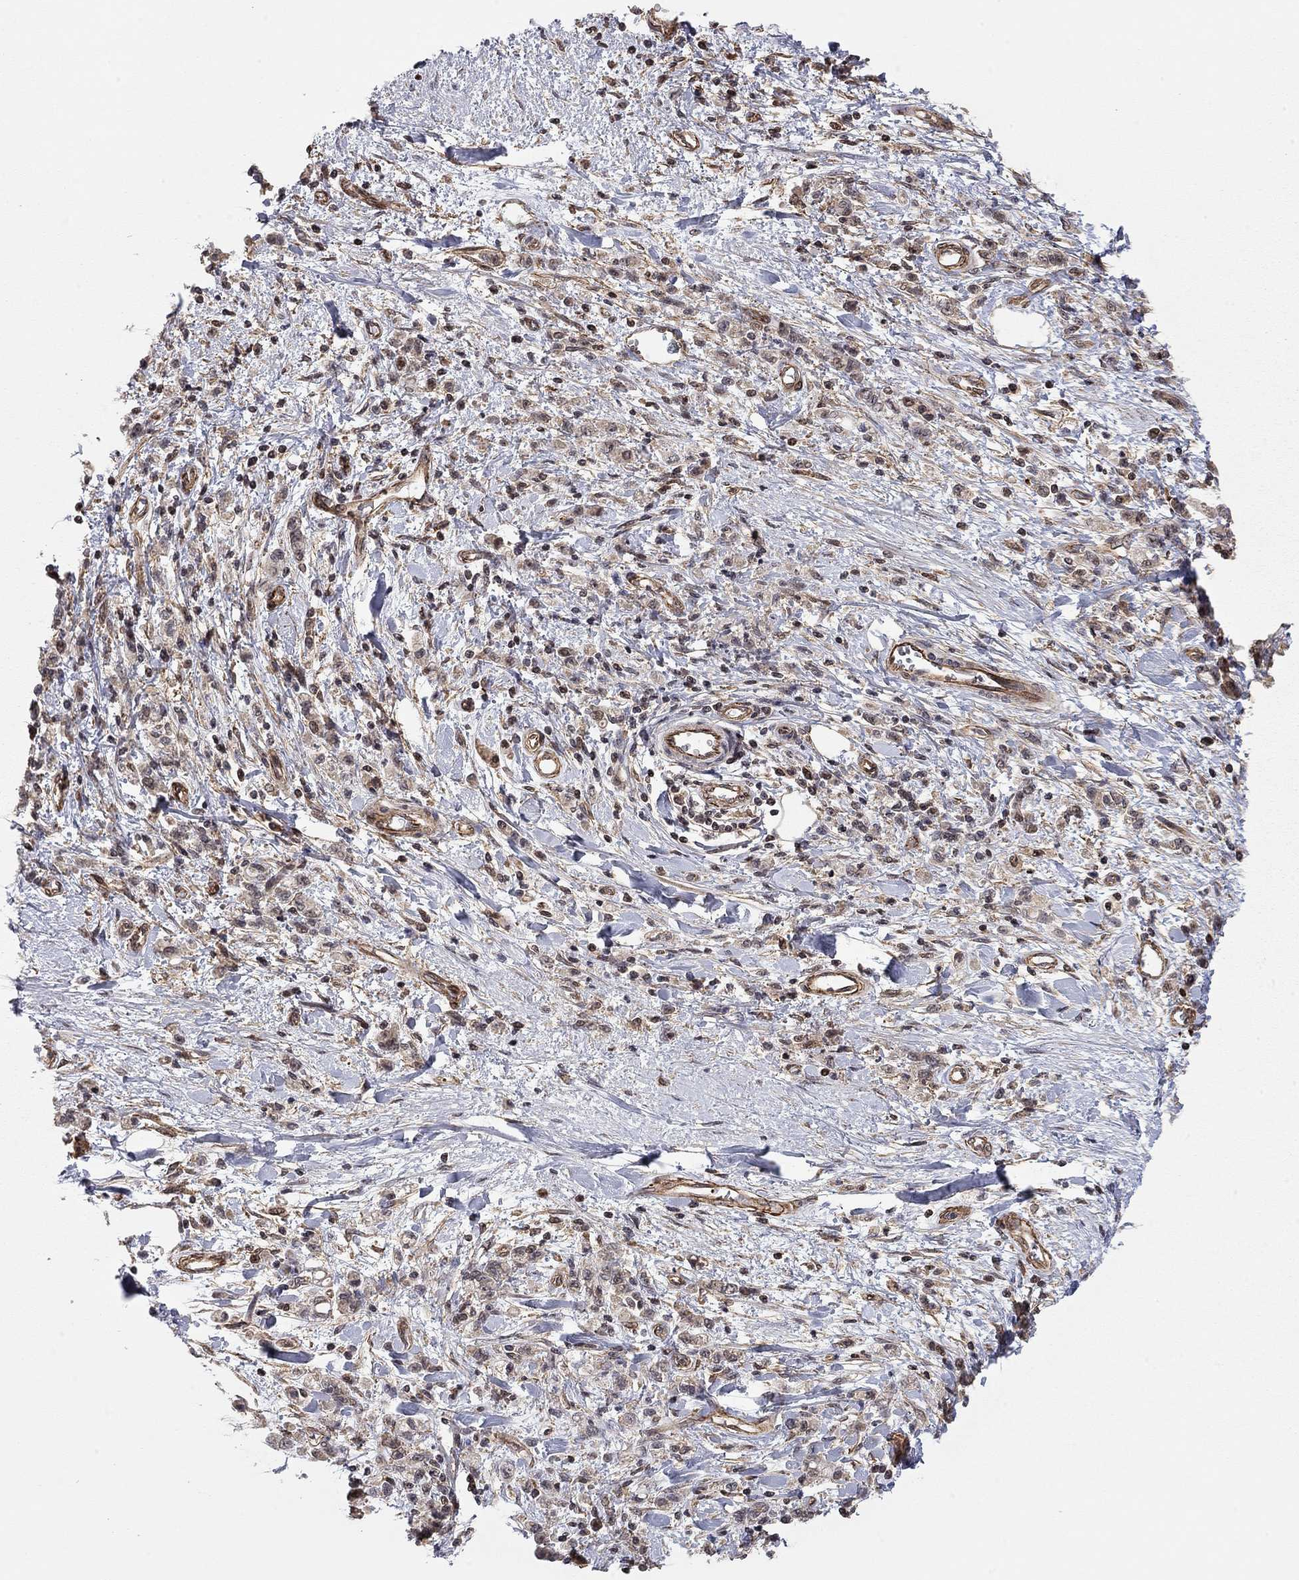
{"staining": {"intensity": "weak", "quantity": "25%-75%", "location": "cytoplasmic/membranous"}, "tissue": "stomach cancer", "cell_type": "Tumor cells", "image_type": "cancer", "snomed": [{"axis": "morphology", "description": "Adenocarcinoma, NOS"}, {"axis": "topography", "description": "Stomach"}], "caption": "Weak cytoplasmic/membranous positivity is identified in approximately 25%-75% of tumor cells in stomach adenocarcinoma.", "gene": "TDP1", "patient": {"sex": "male", "age": 77}}